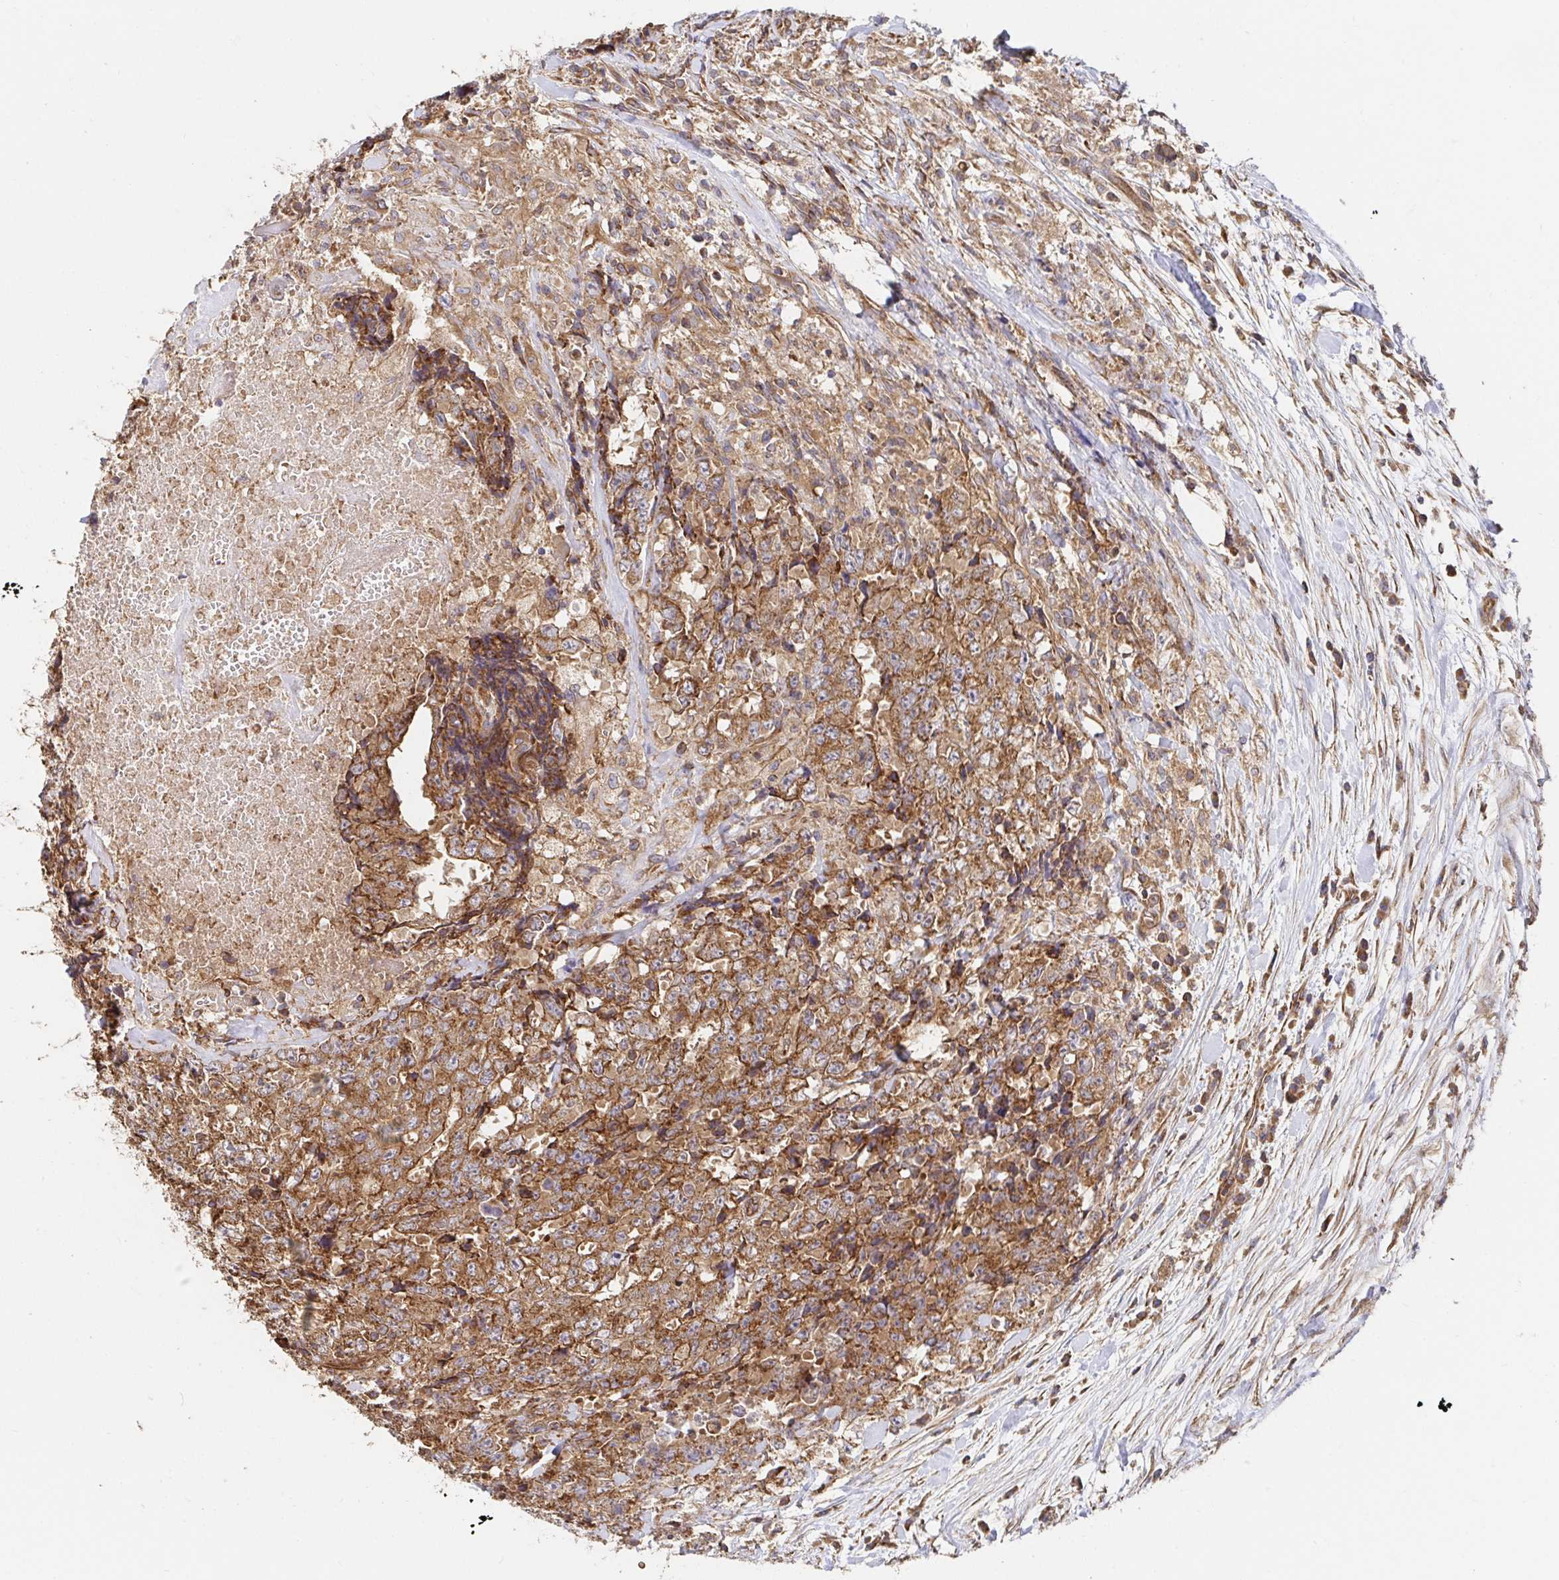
{"staining": {"intensity": "moderate", "quantity": ">75%", "location": "cytoplasmic/membranous"}, "tissue": "testis cancer", "cell_type": "Tumor cells", "image_type": "cancer", "snomed": [{"axis": "morphology", "description": "Carcinoma, Embryonal, NOS"}, {"axis": "topography", "description": "Testis"}], "caption": "This histopathology image displays immunohistochemistry (IHC) staining of testis cancer (embryonal carcinoma), with medium moderate cytoplasmic/membranous staining in approximately >75% of tumor cells.", "gene": "APBB1", "patient": {"sex": "male", "age": 24}}